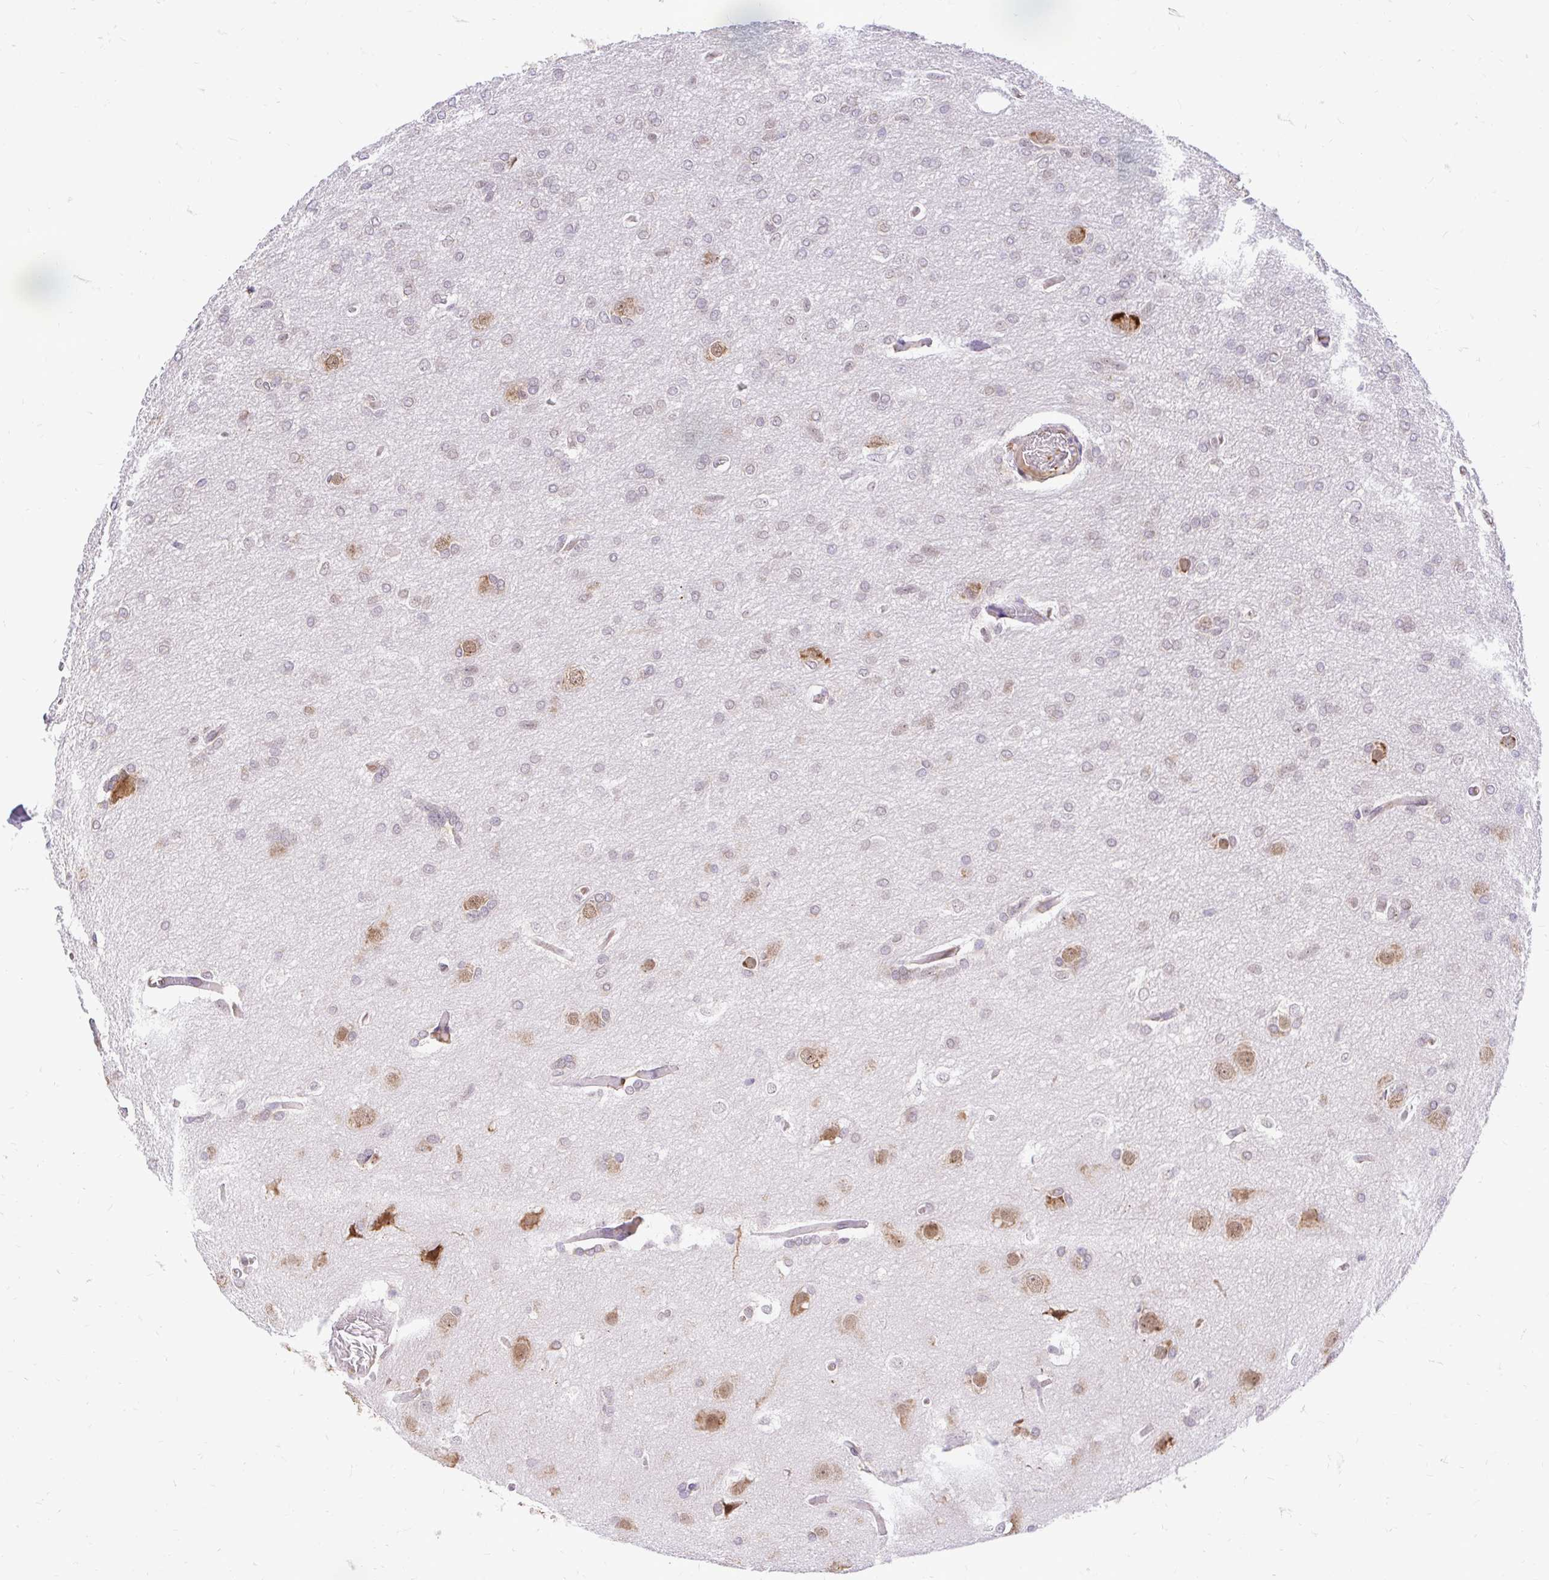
{"staining": {"intensity": "negative", "quantity": "none", "location": "none"}, "tissue": "glioma", "cell_type": "Tumor cells", "image_type": "cancer", "snomed": [{"axis": "morphology", "description": "Glioma, malignant, Low grade"}, {"axis": "topography", "description": "Brain"}], "caption": "Immunohistochemical staining of human glioma demonstrates no significant positivity in tumor cells.", "gene": "NAALAD2", "patient": {"sex": "male", "age": 26}}